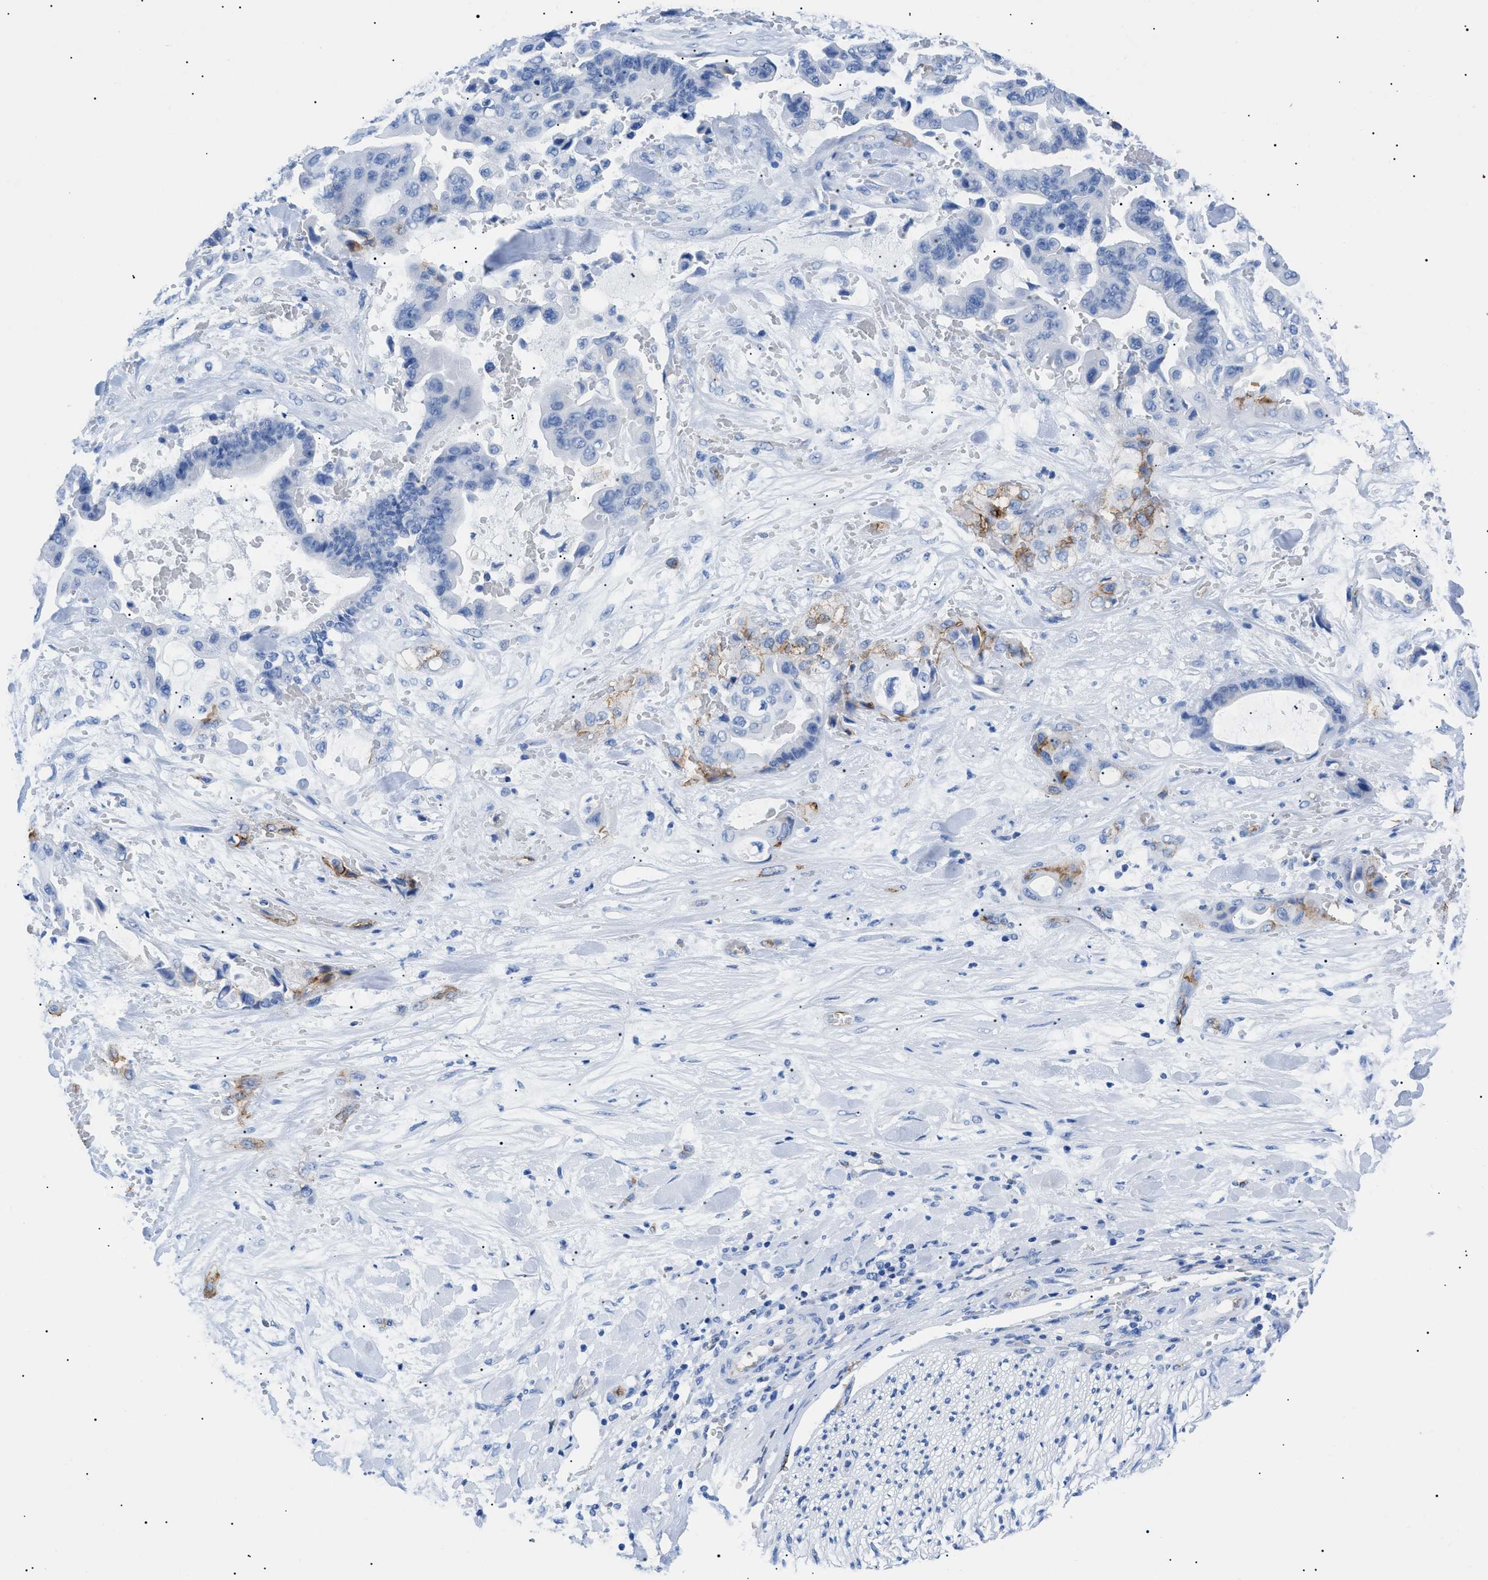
{"staining": {"intensity": "negative", "quantity": "none", "location": "none"}, "tissue": "liver cancer", "cell_type": "Tumor cells", "image_type": "cancer", "snomed": [{"axis": "morphology", "description": "Cholangiocarcinoma"}, {"axis": "topography", "description": "Liver"}], "caption": "Immunohistochemistry photomicrograph of neoplastic tissue: cholangiocarcinoma (liver) stained with DAB (3,3'-diaminobenzidine) demonstrates no significant protein staining in tumor cells.", "gene": "PODXL", "patient": {"sex": "female", "age": 61}}